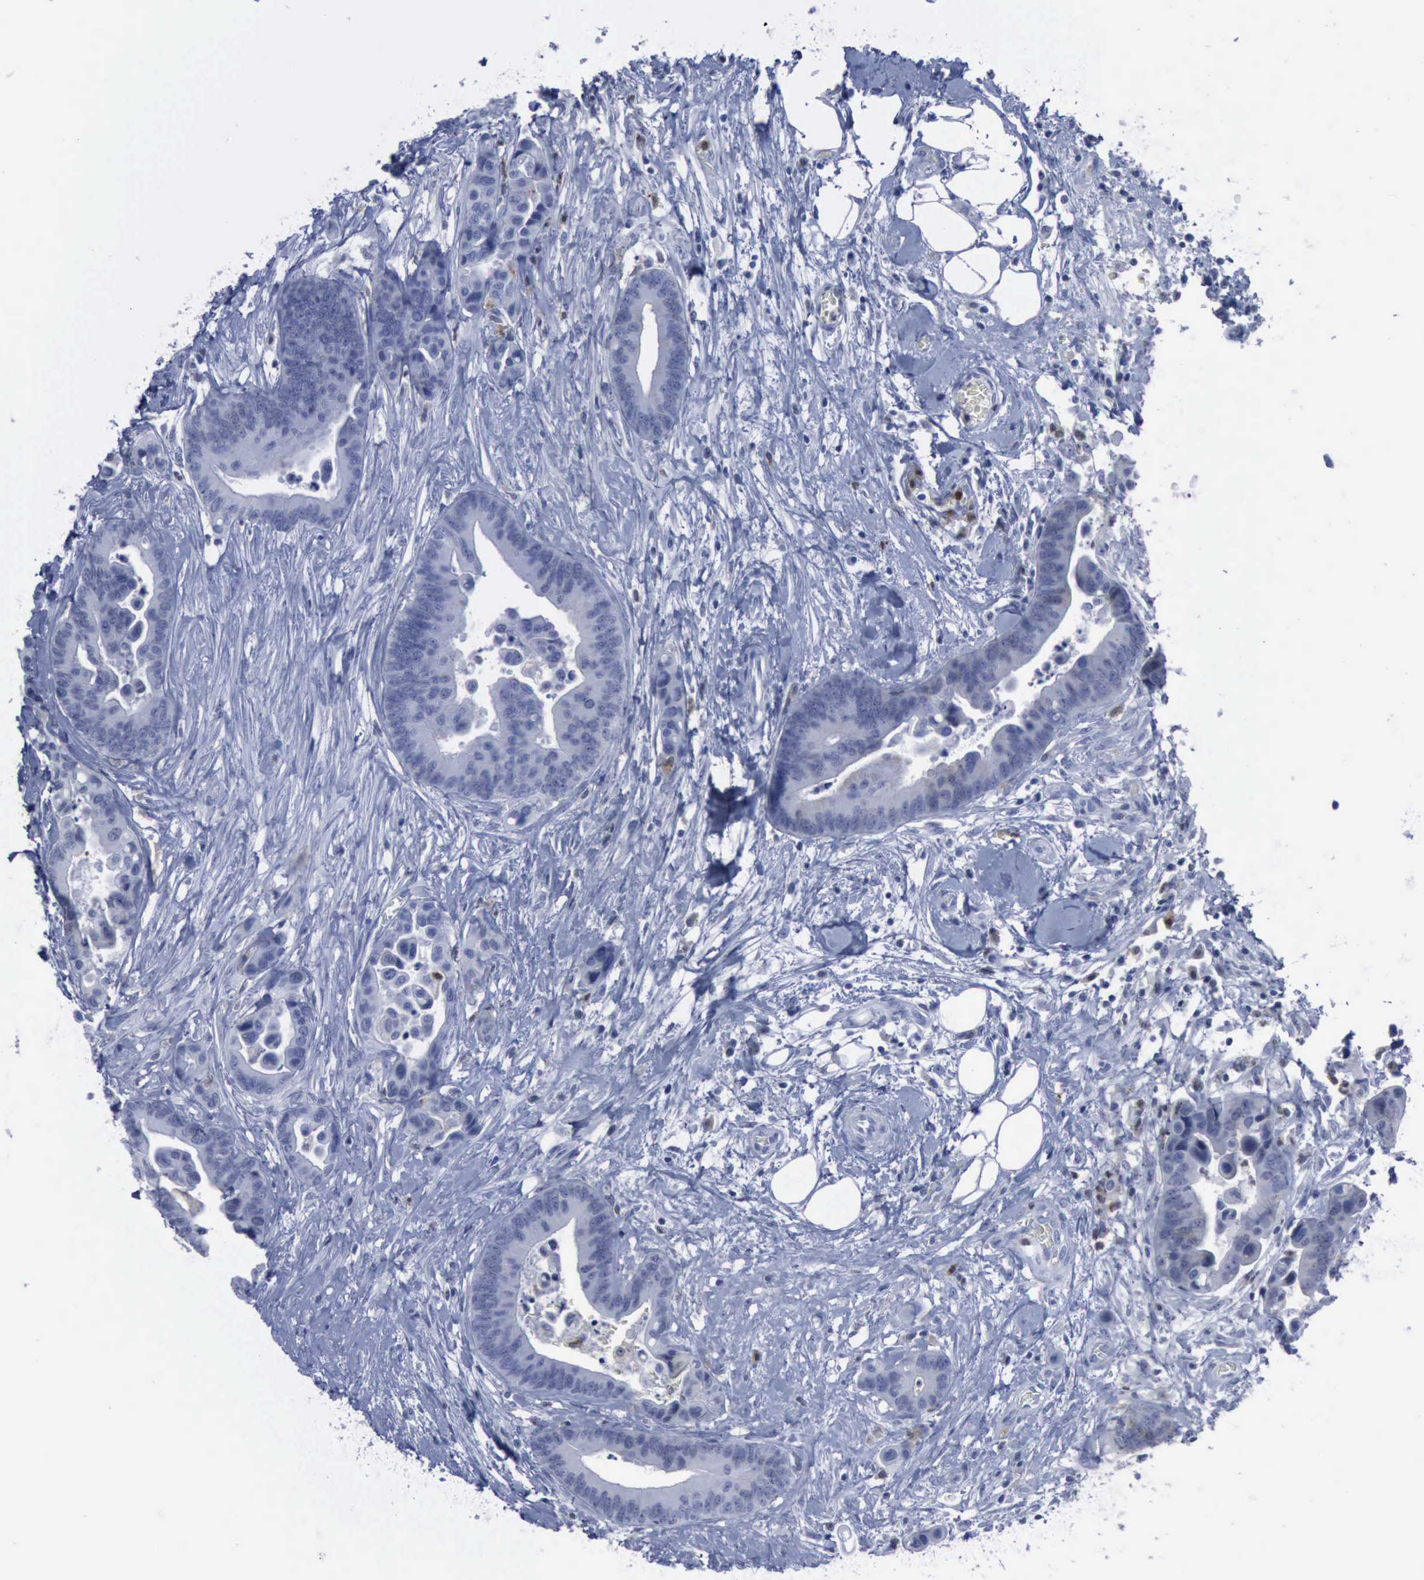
{"staining": {"intensity": "negative", "quantity": "none", "location": "none"}, "tissue": "colorectal cancer", "cell_type": "Tumor cells", "image_type": "cancer", "snomed": [{"axis": "morphology", "description": "Adenocarcinoma, NOS"}, {"axis": "topography", "description": "Colon"}], "caption": "This image is of colorectal cancer (adenocarcinoma) stained with immunohistochemistry (IHC) to label a protein in brown with the nuclei are counter-stained blue. There is no expression in tumor cells. (DAB immunohistochemistry with hematoxylin counter stain).", "gene": "CSTA", "patient": {"sex": "male", "age": 82}}